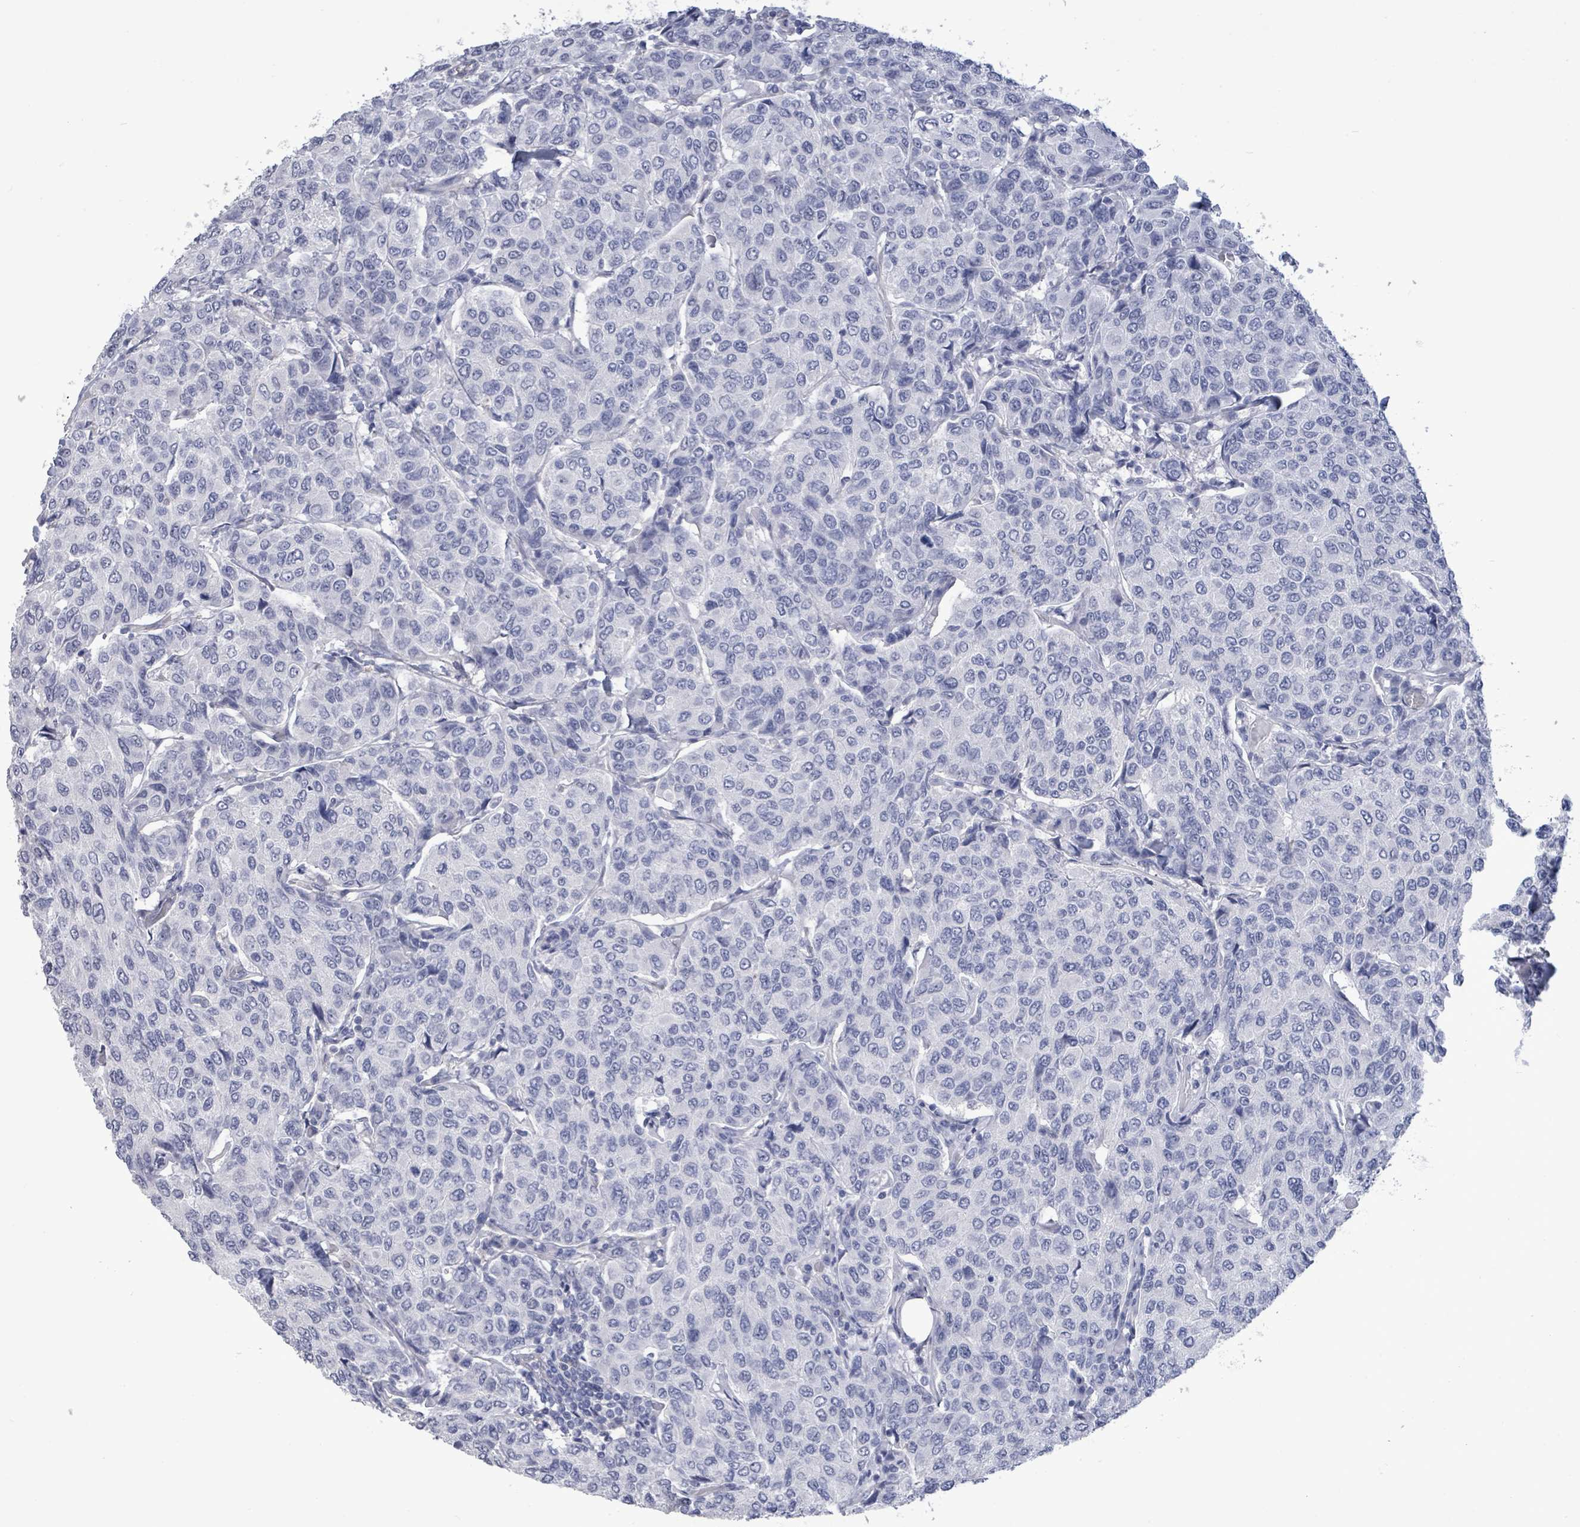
{"staining": {"intensity": "negative", "quantity": "none", "location": "none"}, "tissue": "breast cancer", "cell_type": "Tumor cells", "image_type": "cancer", "snomed": [{"axis": "morphology", "description": "Duct carcinoma"}, {"axis": "topography", "description": "Breast"}], "caption": "This is a photomicrograph of immunohistochemistry staining of breast cancer (intraductal carcinoma), which shows no expression in tumor cells.", "gene": "CT45A5", "patient": {"sex": "female", "age": 55}}